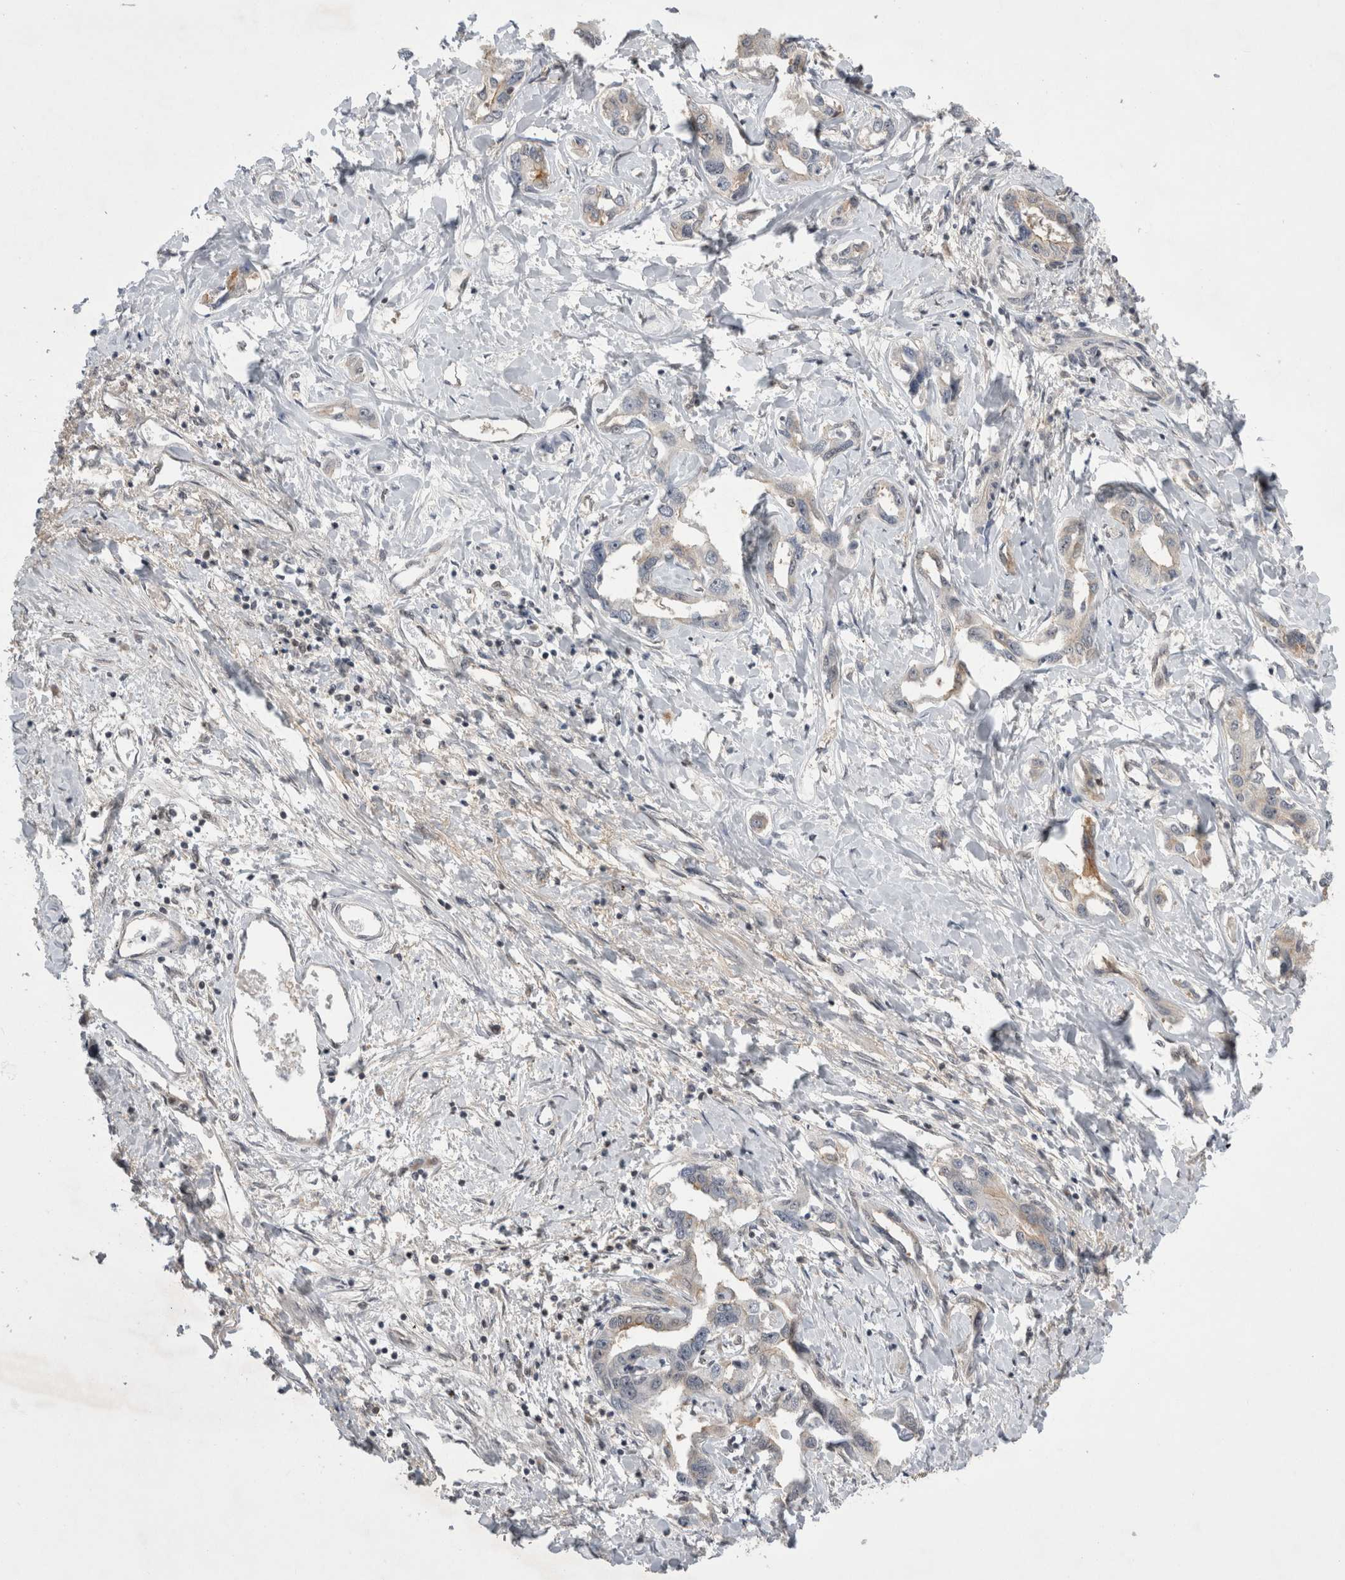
{"staining": {"intensity": "negative", "quantity": "none", "location": "none"}, "tissue": "liver cancer", "cell_type": "Tumor cells", "image_type": "cancer", "snomed": [{"axis": "morphology", "description": "Cholangiocarcinoma"}, {"axis": "topography", "description": "Liver"}], "caption": "Tumor cells show no significant positivity in liver cholangiocarcinoma.", "gene": "ZNF341", "patient": {"sex": "male", "age": 59}}